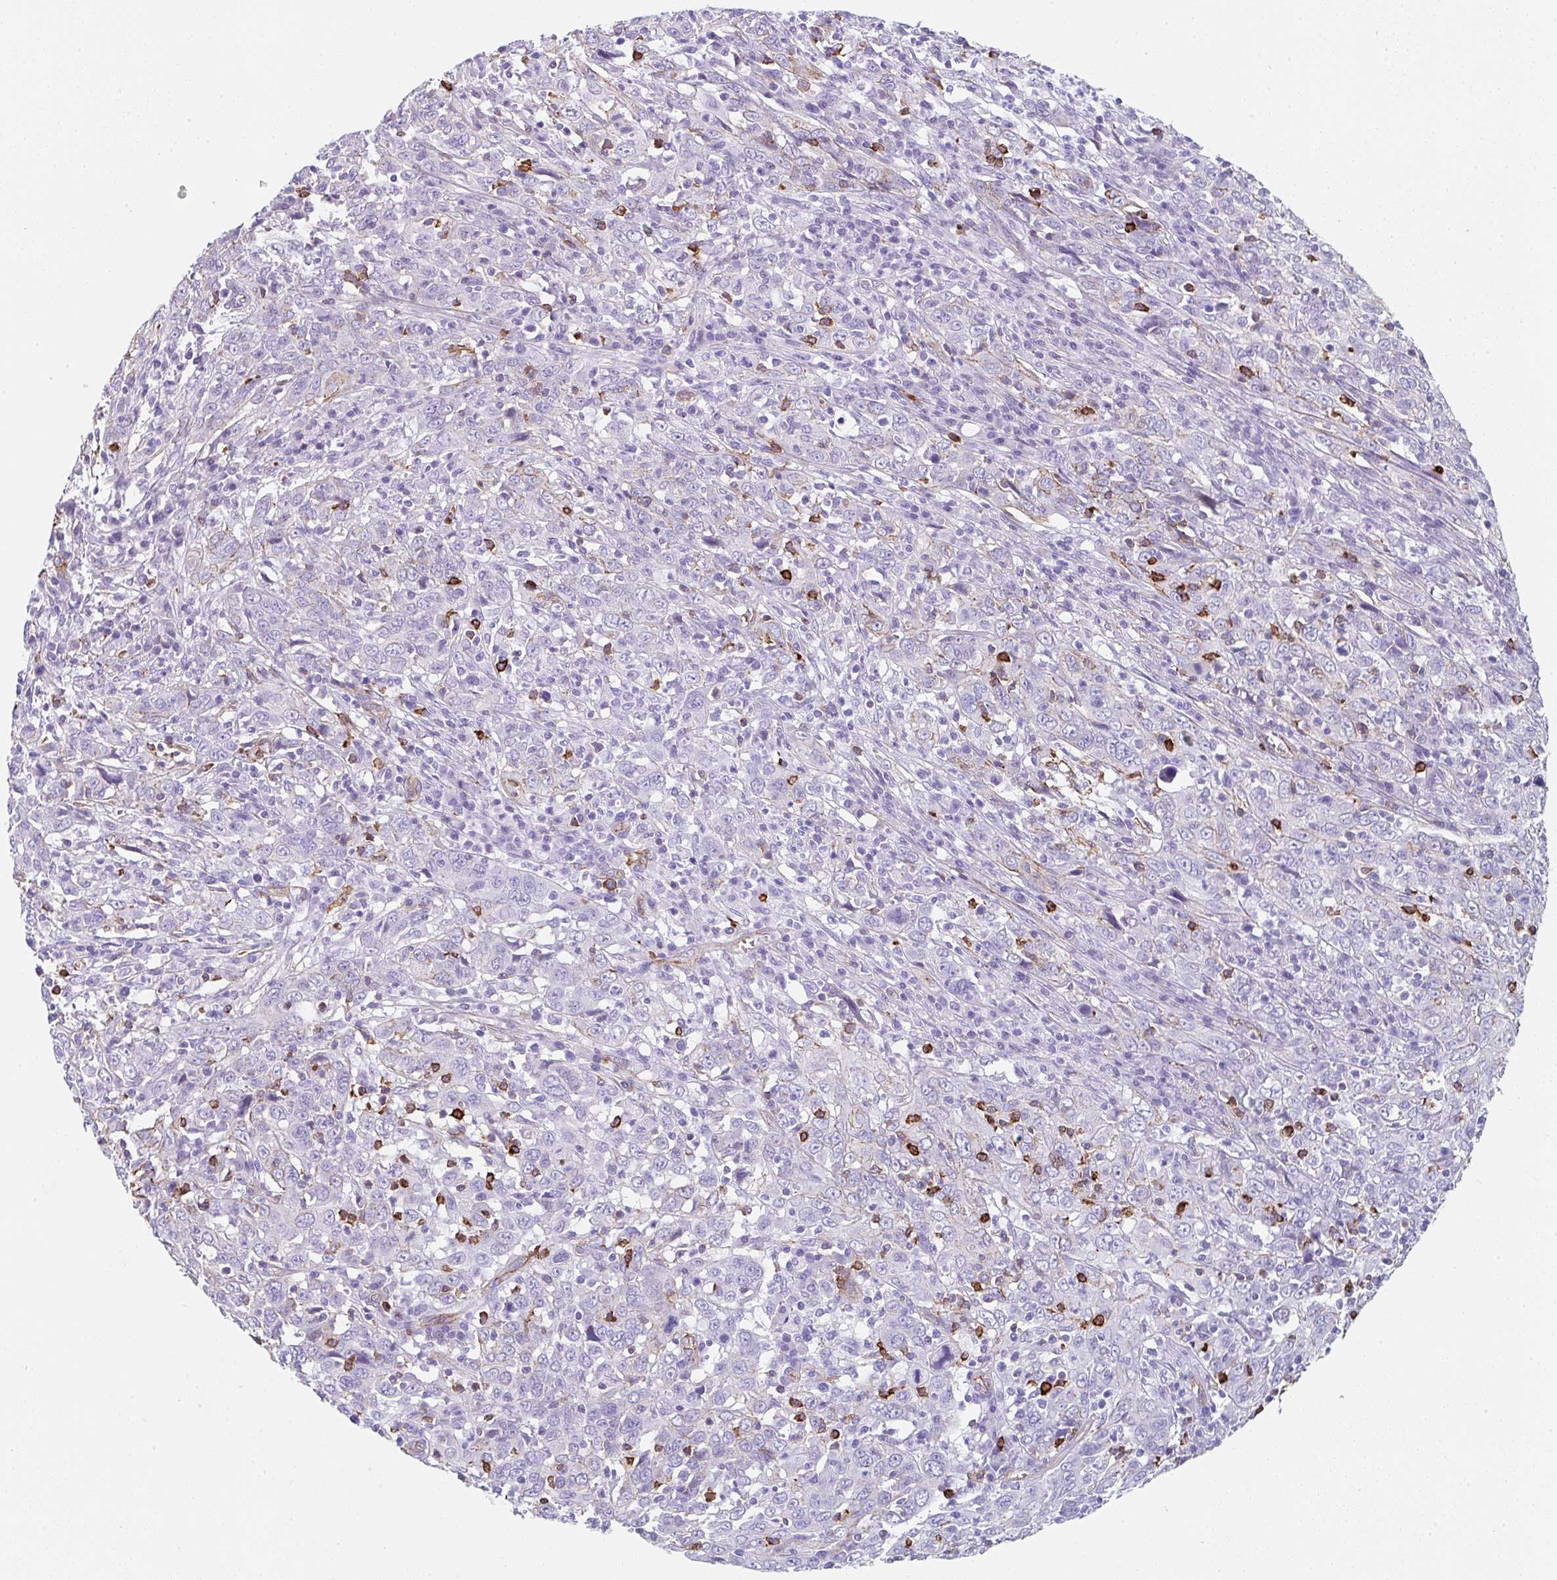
{"staining": {"intensity": "negative", "quantity": "none", "location": "none"}, "tissue": "cervical cancer", "cell_type": "Tumor cells", "image_type": "cancer", "snomed": [{"axis": "morphology", "description": "Squamous cell carcinoma, NOS"}, {"axis": "topography", "description": "Cervix"}], "caption": "Immunohistochemistry (IHC) of human squamous cell carcinoma (cervical) reveals no staining in tumor cells.", "gene": "DBN1", "patient": {"sex": "female", "age": 46}}